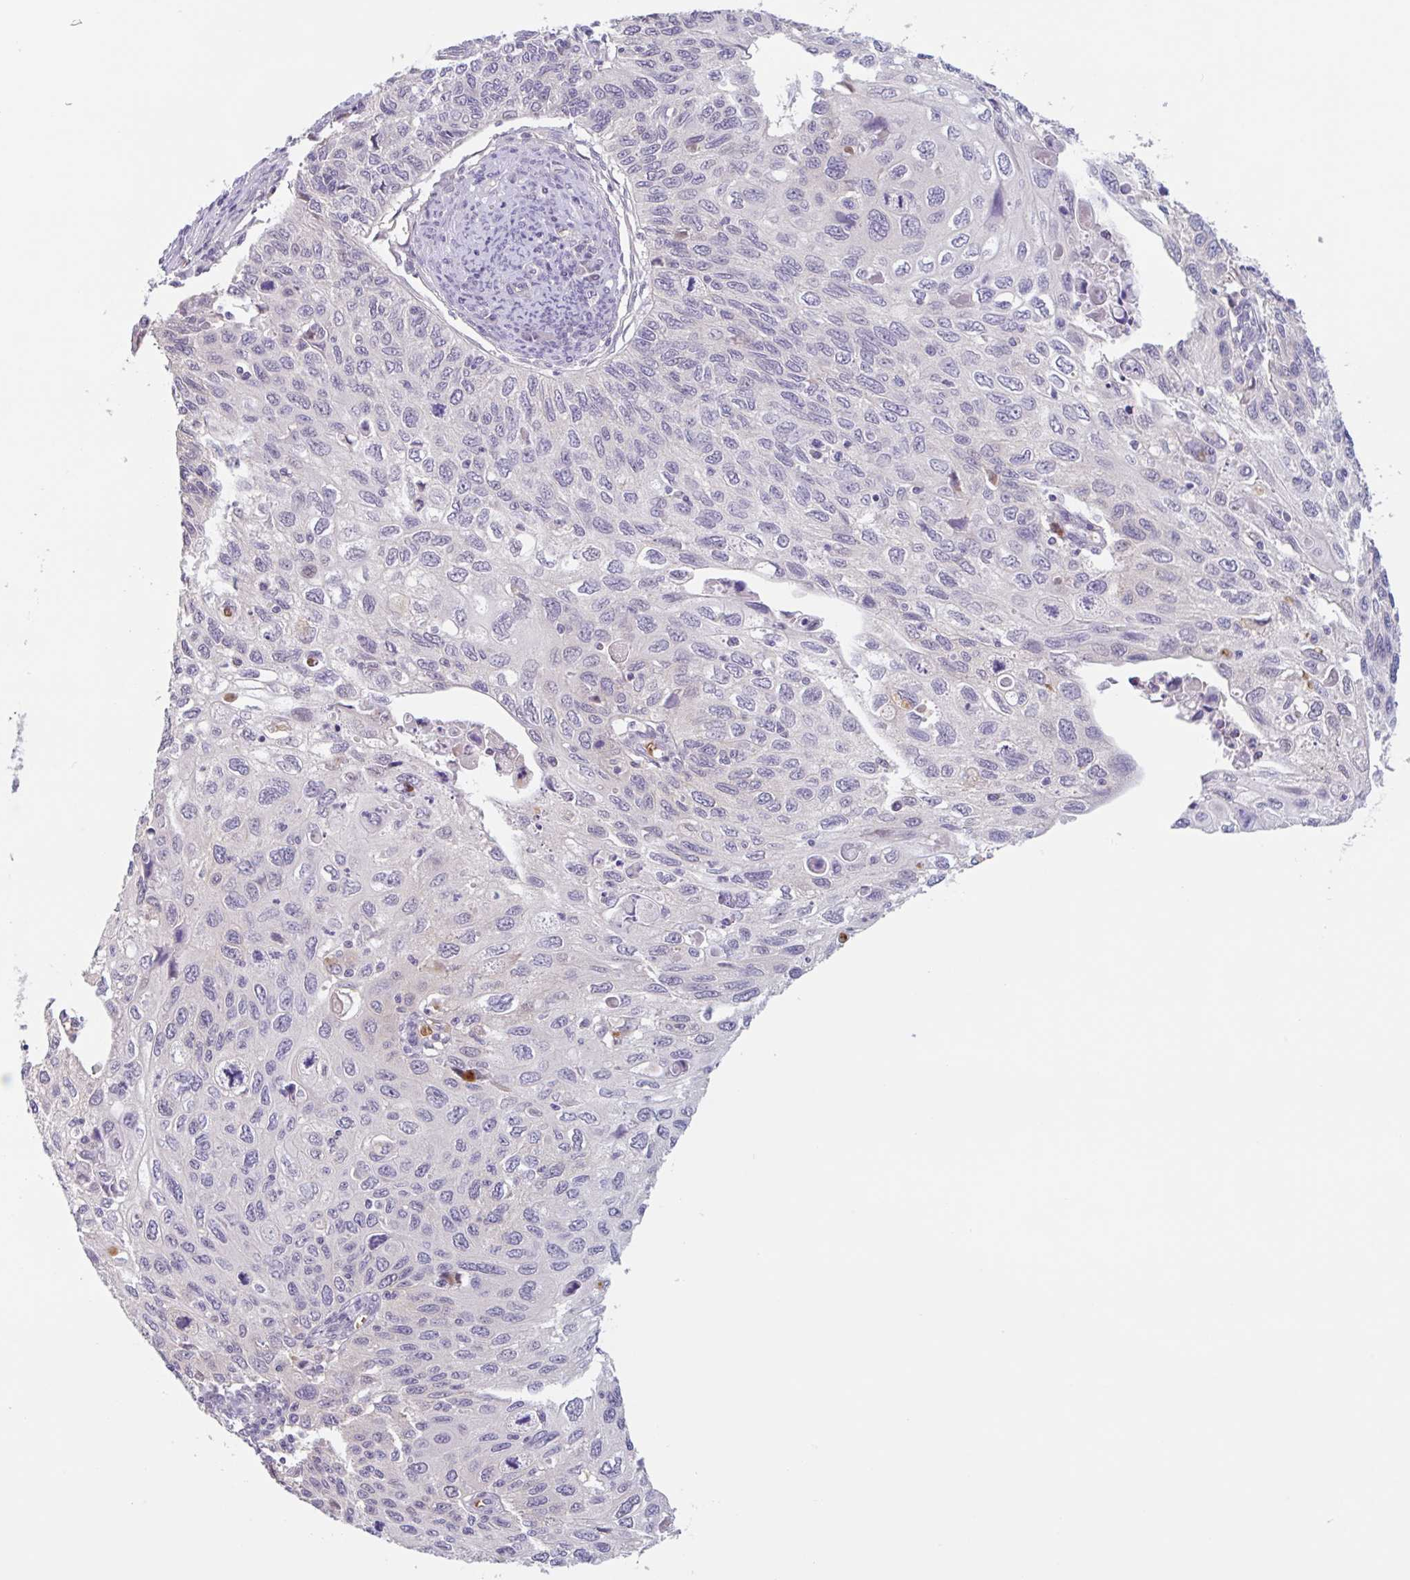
{"staining": {"intensity": "negative", "quantity": "none", "location": "none"}, "tissue": "cervical cancer", "cell_type": "Tumor cells", "image_type": "cancer", "snomed": [{"axis": "morphology", "description": "Squamous cell carcinoma, NOS"}, {"axis": "topography", "description": "Cervix"}], "caption": "Immunohistochemistry micrograph of cervical squamous cell carcinoma stained for a protein (brown), which demonstrates no positivity in tumor cells.", "gene": "RHAG", "patient": {"sex": "female", "age": 70}}